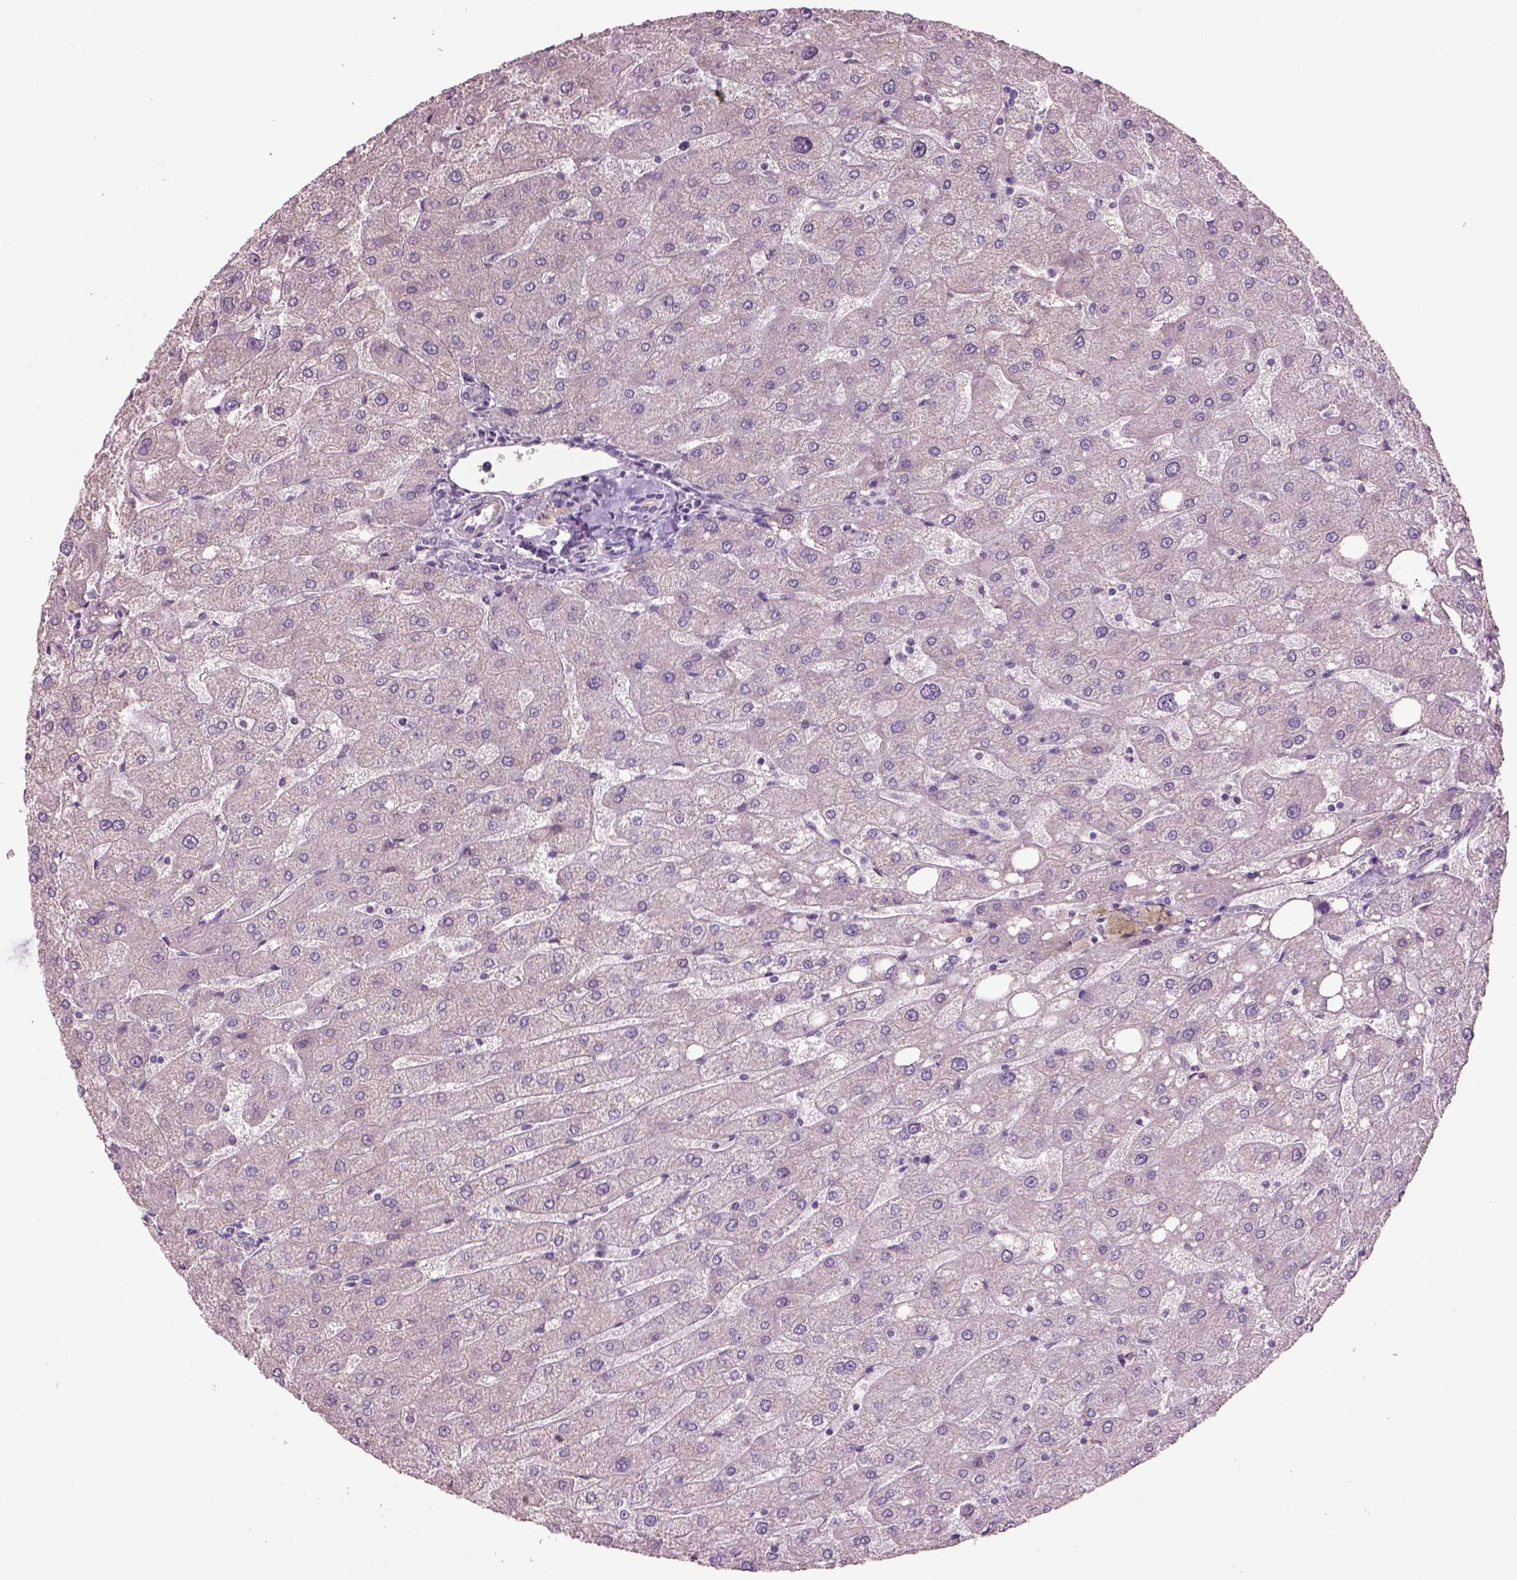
{"staining": {"intensity": "negative", "quantity": "none", "location": "none"}, "tissue": "liver", "cell_type": "Cholangiocytes", "image_type": "normal", "snomed": [{"axis": "morphology", "description": "Normal tissue, NOS"}, {"axis": "topography", "description": "Liver"}], "caption": "Immunohistochemistry of normal human liver displays no staining in cholangiocytes. (DAB (3,3'-diaminobenzidine) immunohistochemistry visualized using brightfield microscopy, high magnification).", "gene": "DUOXA2", "patient": {"sex": "male", "age": 67}}